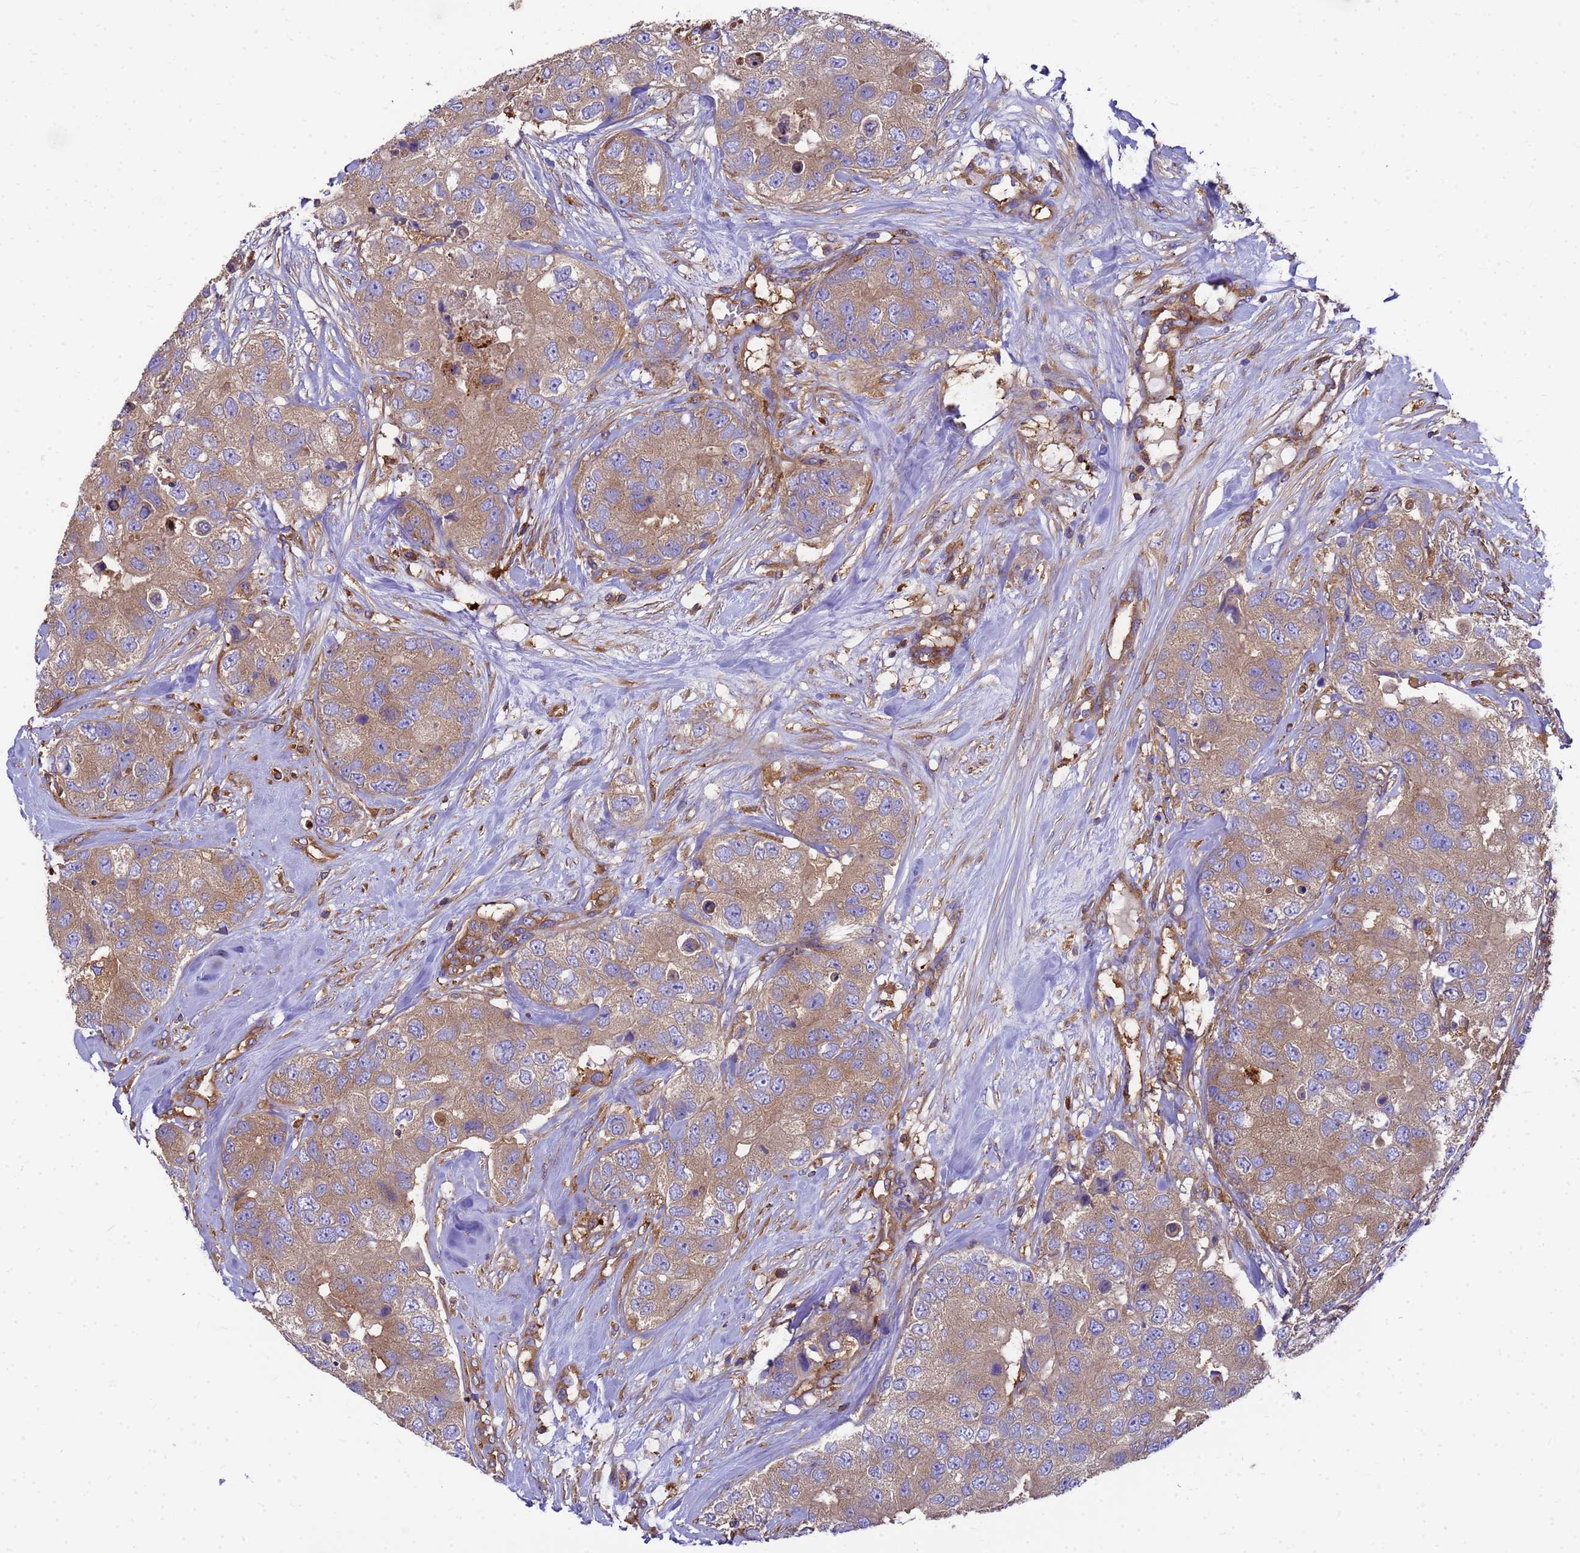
{"staining": {"intensity": "moderate", "quantity": ">75%", "location": "cytoplasmic/membranous"}, "tissue": "breast cancer", "cell_type": "Tumor cells", "image_type": "cancer", "snomed": [{"axis": "morphology", "description": "Duct carcinoma"}, {"axis": "topography", "description": "Breast"}], "caption": "Breast cancer stained with a protein marker reveals moderate staining in tumor cells.", "gene": "ZNF235", "patient": {"sex": "female", "age": 62}}